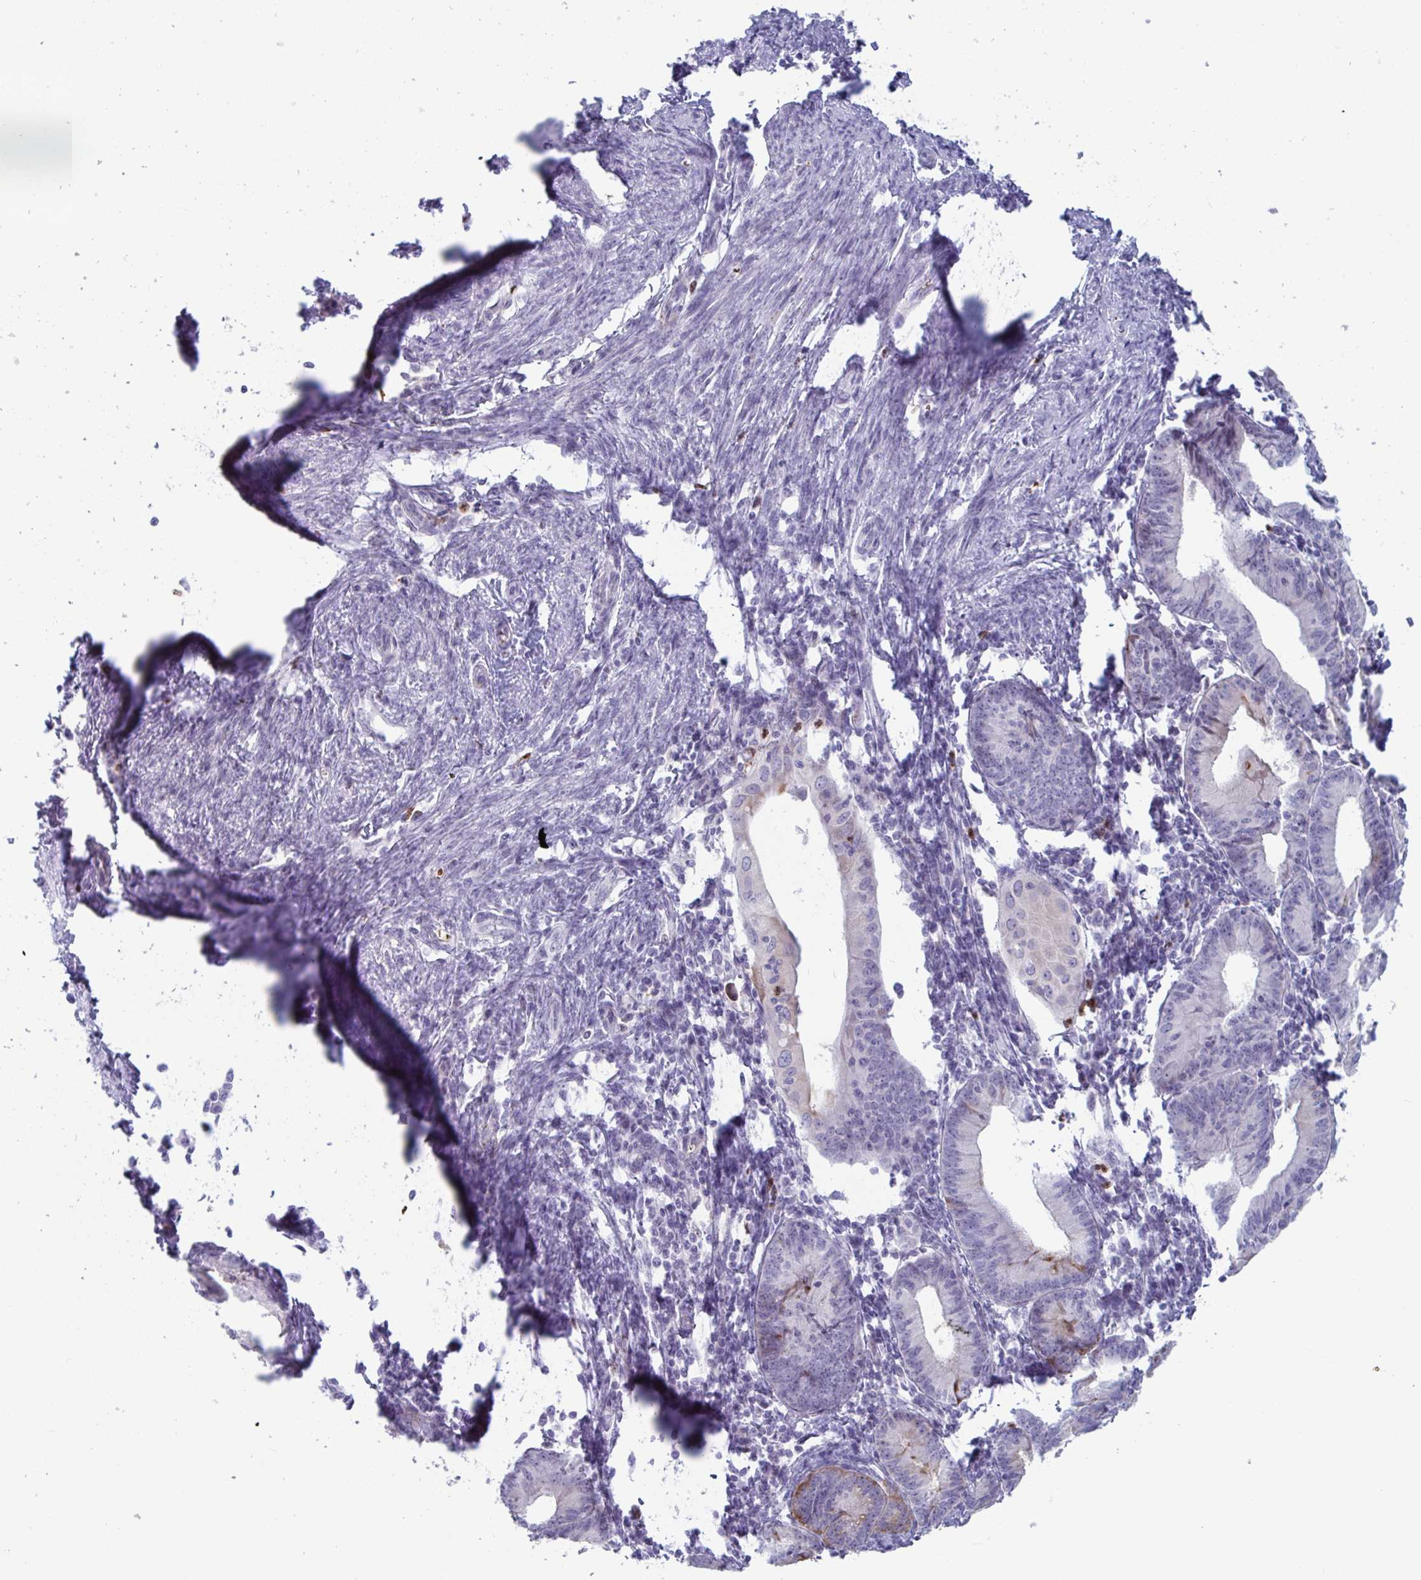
{"staining": {"intensity": "negative", "quantity": "none", "location": "none"}, "tissue": "endometrial cancer", "cell_type": "Tumor cells", "image_type": "cancer", "snomed": [{"axis": "morphology", "description": "Adenocarcinoma, NOS"}, {"axis": "topography", "description": "Endometrium"}], "caption": "IHC micrograph of neoplastic tissue: human endometrial cancer stained with DAB (3,3'-diaminobenzidine) reveals no significant protein staining in tumor cells.", "gene": "CYP4F11", "patient": {"sex": "female", "age": 60}}